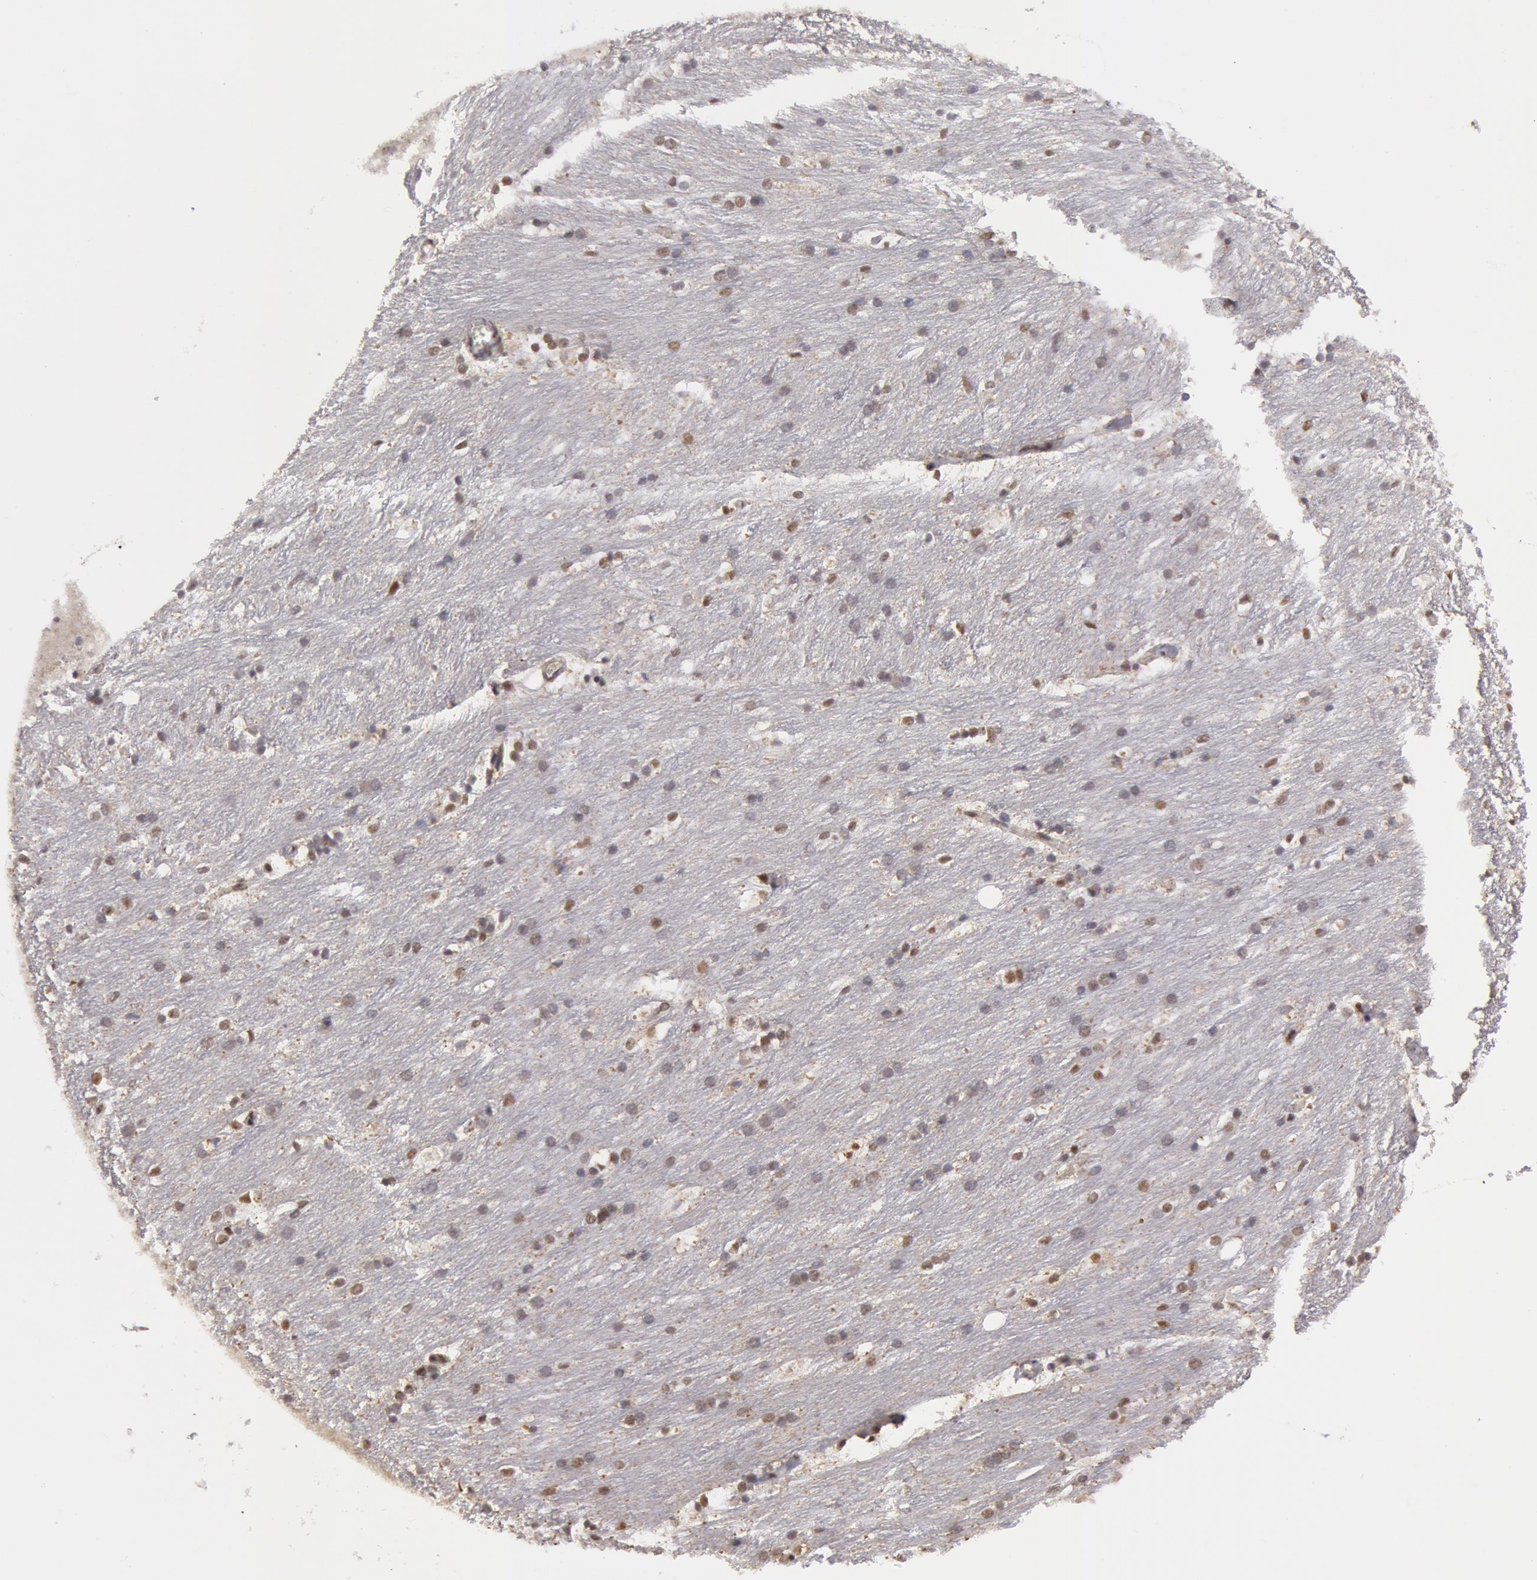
{"staining": {"intensity": "weak", "quantity": ">75%", "location": "cytoplasmic/membranous"}, "tissue": "caudate", "cell_type": "Glial cells", "image_type": "normal", "snomed": [{"axis": "morphology", "description": "Normal tissue, NOS"}, {"axis": "topography", "description": "Lateral ventricle wall"}], "caption": "IHC staining of unremarkable caudate, which displays low levels of weak cytoplasmic/membranous staining in about >75% of glial cells indicating weak cytoplasmic/membranous protein positivity. The staining was performed using DAB (3,3'-diaminobenzidine) (brown) for protein detection and nuclei were counterstained in hematoxylin (blue).", "gene": "VRTN", "patient": {"sex": "female", "age": 19}}